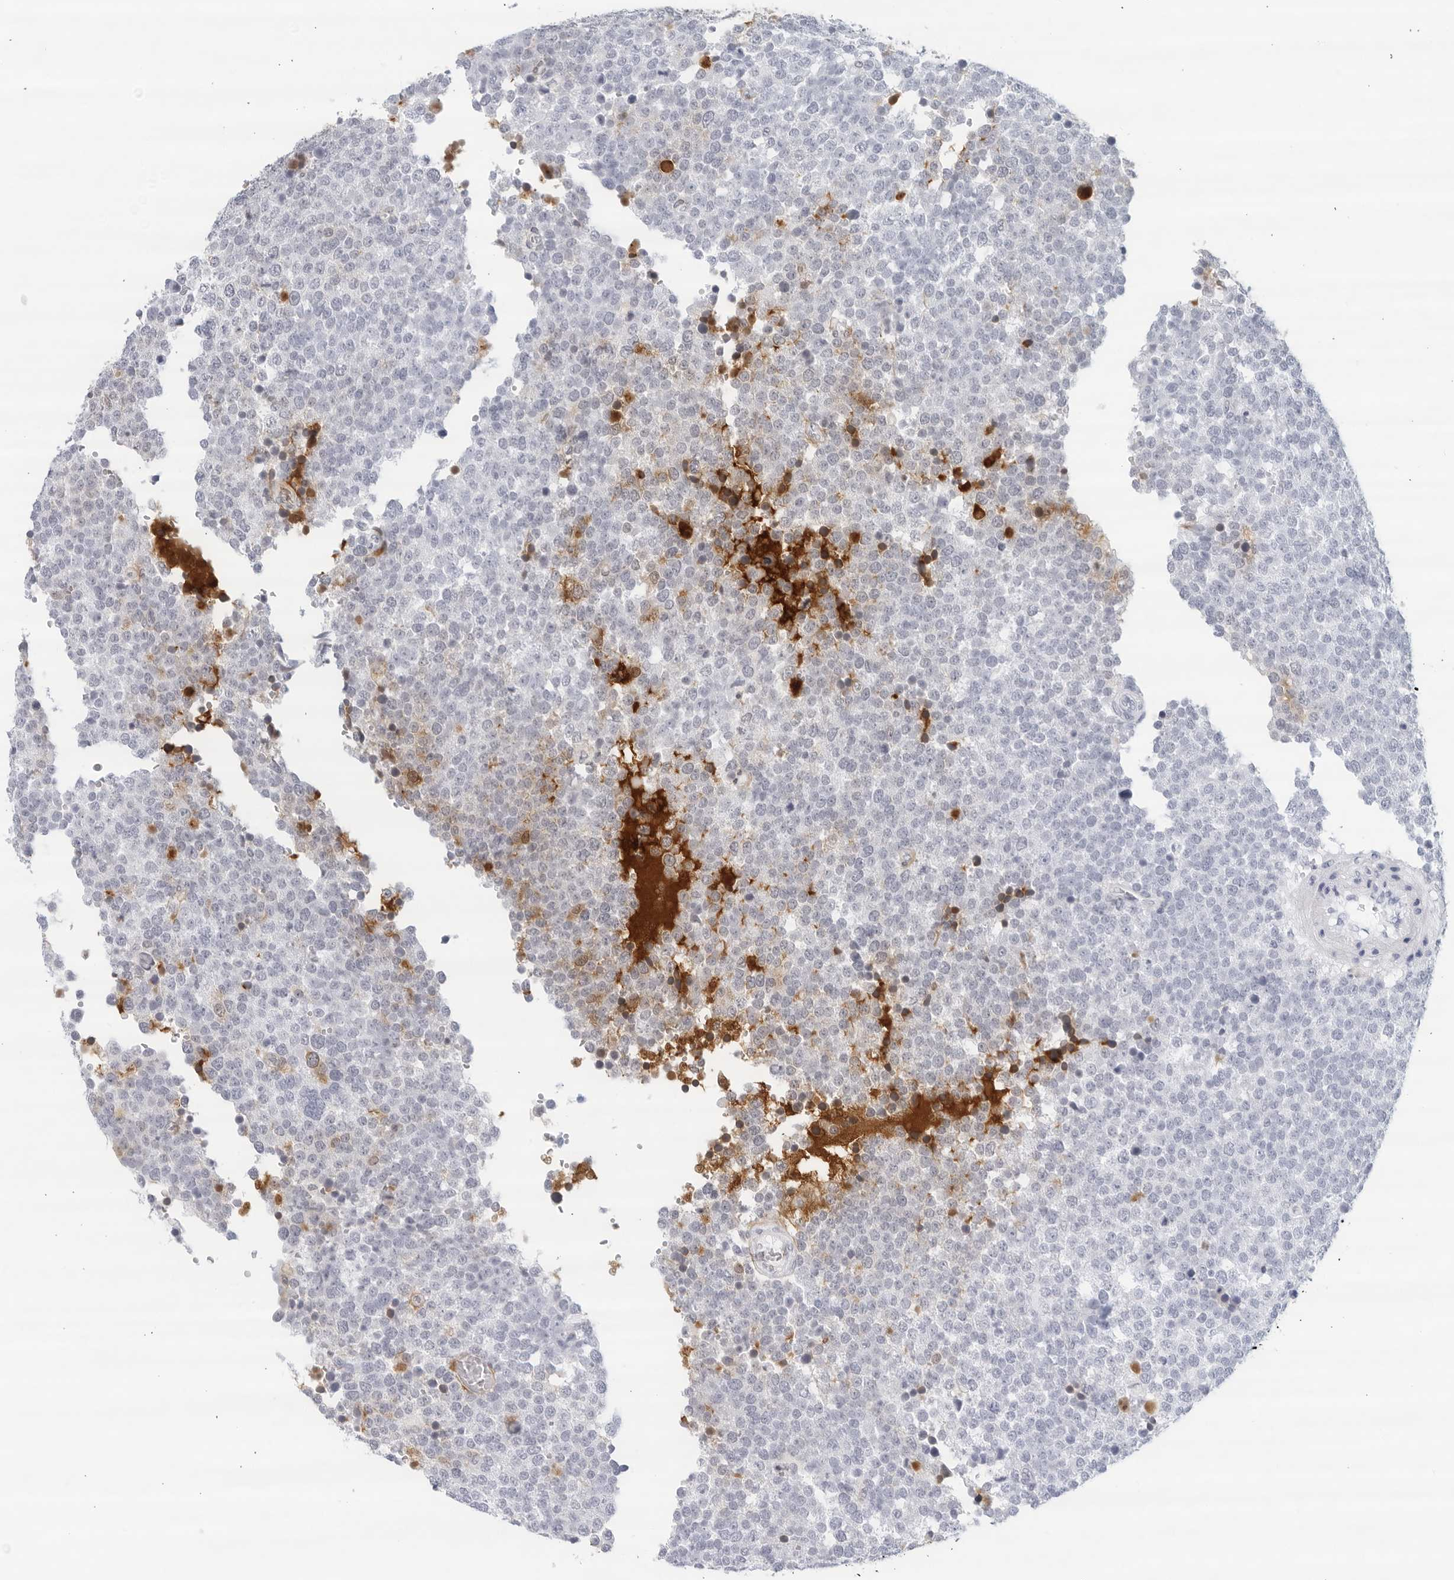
{"staining": {"intensity": "weak", "quantity": "<25%", "location": "cytoplasmic/membranous"}, "tissue": "testis cancer", "cell_type": "Tumor cells", "image_type": "cancer", "snomed": [{"axis": "morphology", "description": "Seminoma, NOS"}, {"axis": "topography", "description": "Testis"}], "caption": "Immunohistochemistry (IHC) micrograph of neoplastic tissue: testis seminoma stained with DAB reveals no significant protein expression in tumor cells.", "gene": "FGG", "patient": {"sex": "male", "age": 71}}